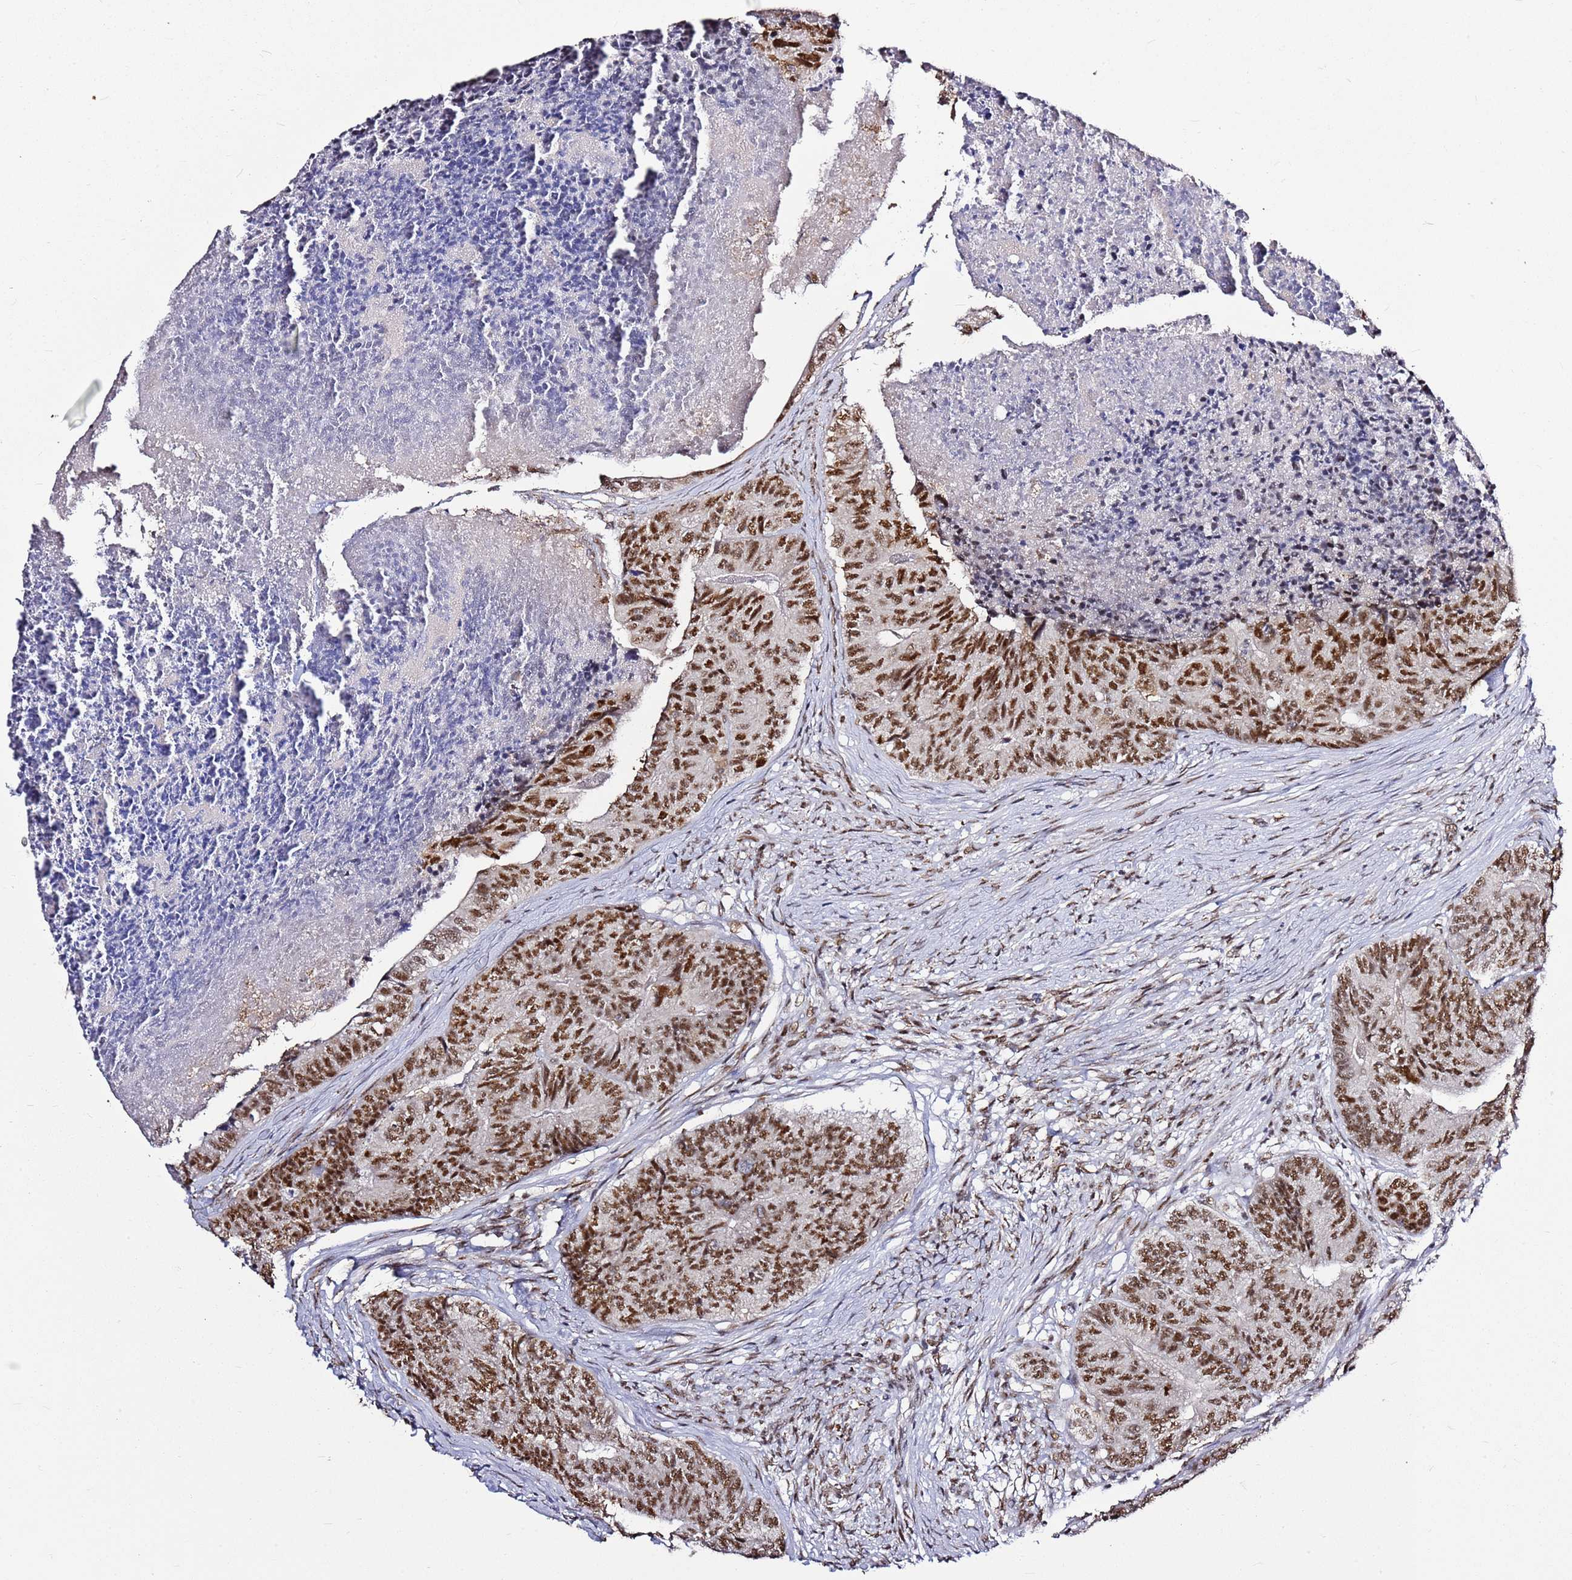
{"staining": {"intensity": "strong", "quantity": ">75%", "location": "nuclear"}, "tissue": "colorectal cancer", "cell_type": "Tumor cells", "image_type": "cancer", "snomed": [{"axis": "morphology", "description": "Adenocarcinoma, NOS"}, {"axis": "topography", "description": "Colon"}], "caption": "Colorectal adenocarcinoma stained with a protein marker displays strong staining in tumor cells.", "gene": "AKAP8L", "patient": {"sex": "female", "age": 67}}